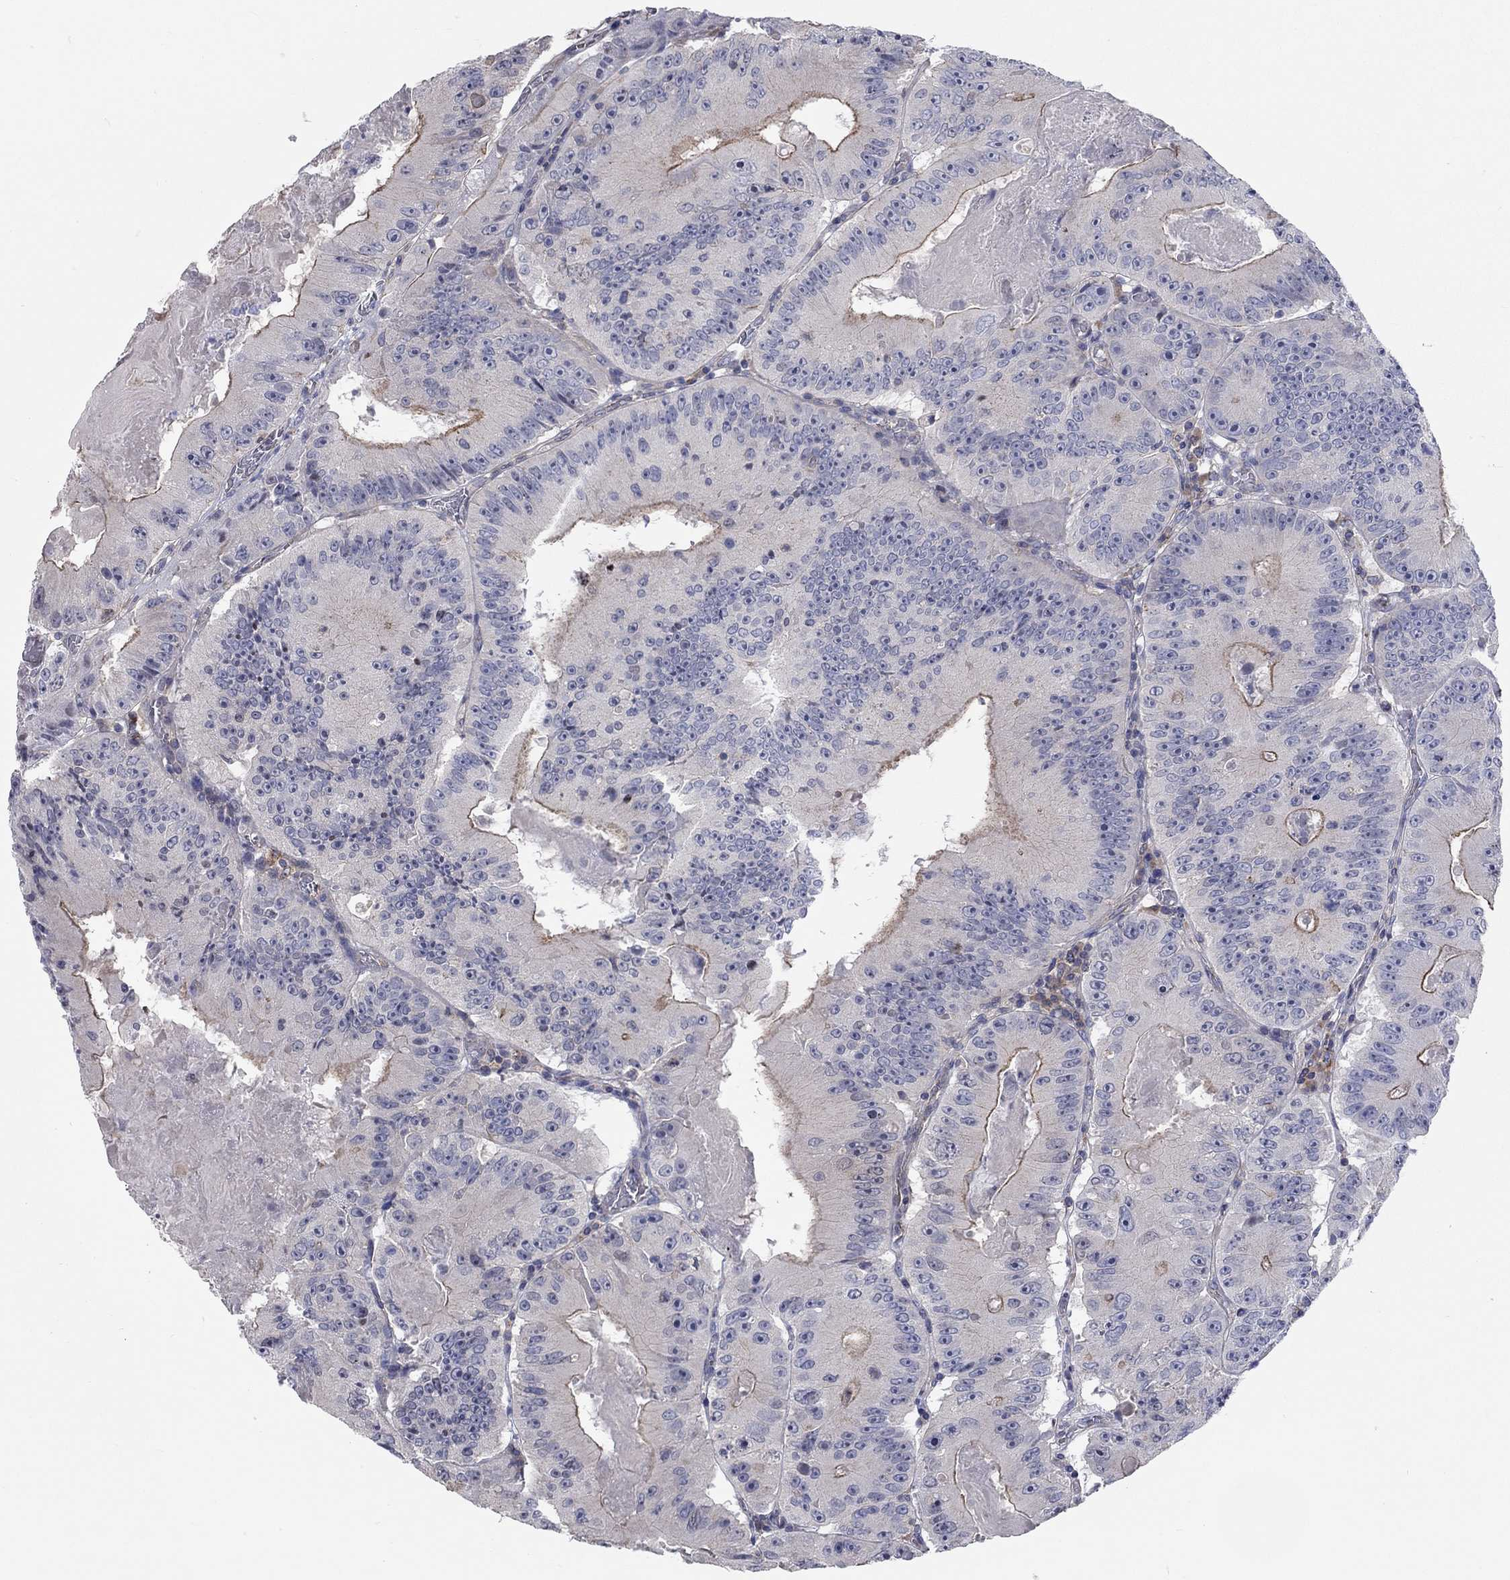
{"staining": {"intensity": "strong", "quantity": "<25%", "location": "cytoplasmic/membranous"}, "tissue": "colorectal cancer", "cell_type": "Tumor cells", "image_type": "cancer", "snomed": [{"axis": "morphology", "description": "Adenocarcinoma, NOS"}, {"axis": "topography", "description": "Colon"}], "caption": "This photomicrograph demonstrates immunohistochemistry (IHC) staining of colorectal adenocarcinoma, with medium strong cytoplasmic/membranous positivity in about <25% of tumor cells.", "gene": "PCDHGA10", "patient": {"sex": "female", "age": 86}}